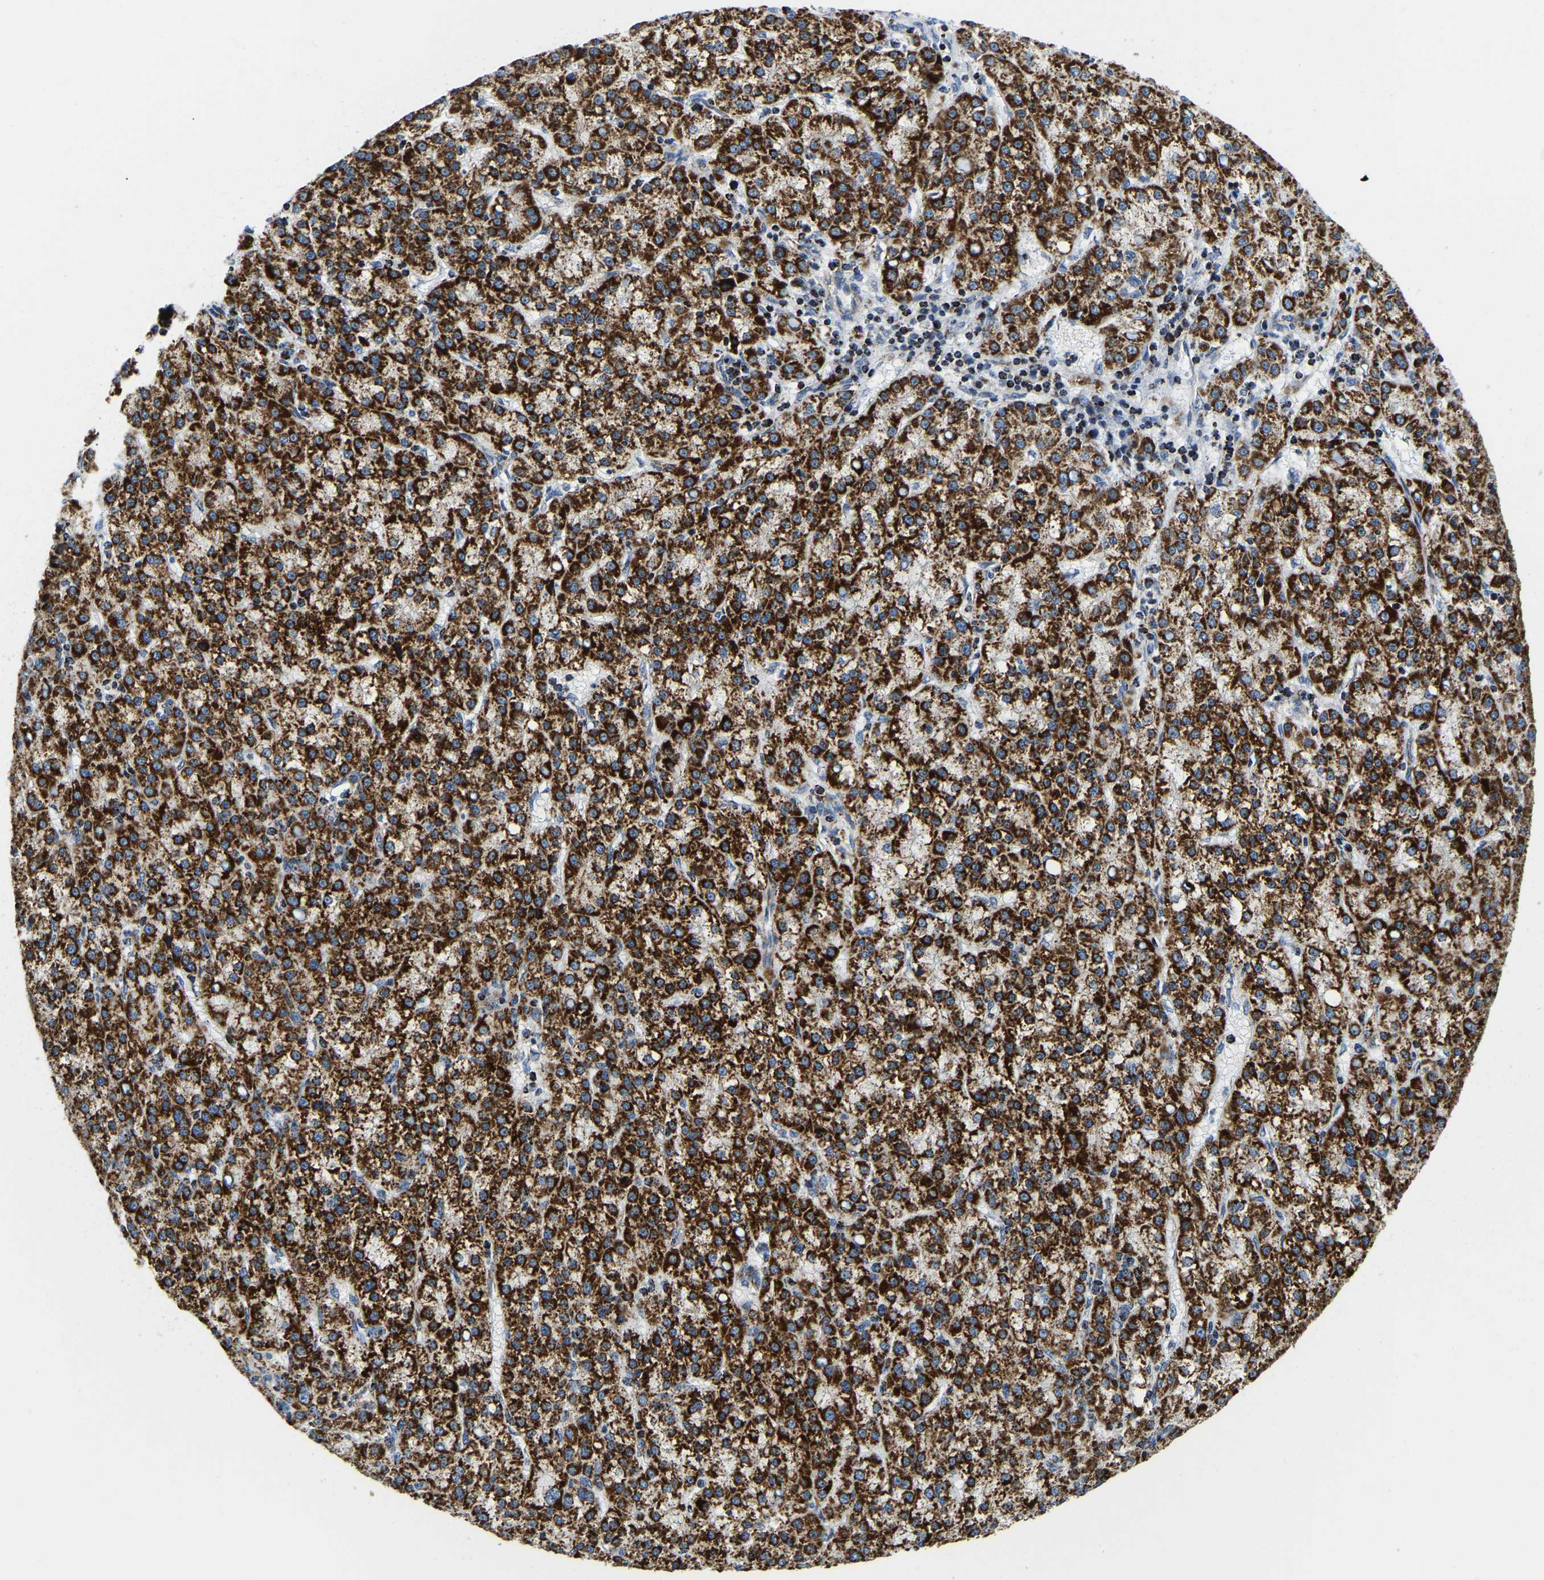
{"staining": {"intensity": "strong", "quantity": ">75%", "location": "cytoplasmic/membranous"}, "tissue": "liver cancer", "cell_type": "Tumor cells", "image_type": "cancer", "snomed": [{"axis": "morphology", "description": "Carcinoma, Hepatocellular, NOS"}, {"axis": "topography", "description": "Liver"}], "caption": "An immunohistochemistry micrograph of neoplastic tissue is shown. Protein staining in brown labels strong cytoplasmic/membranous positivity in liver cancer within tumor cells.", "gene": "SFXN1", "patient": {"sex": "female", "age": 58}}